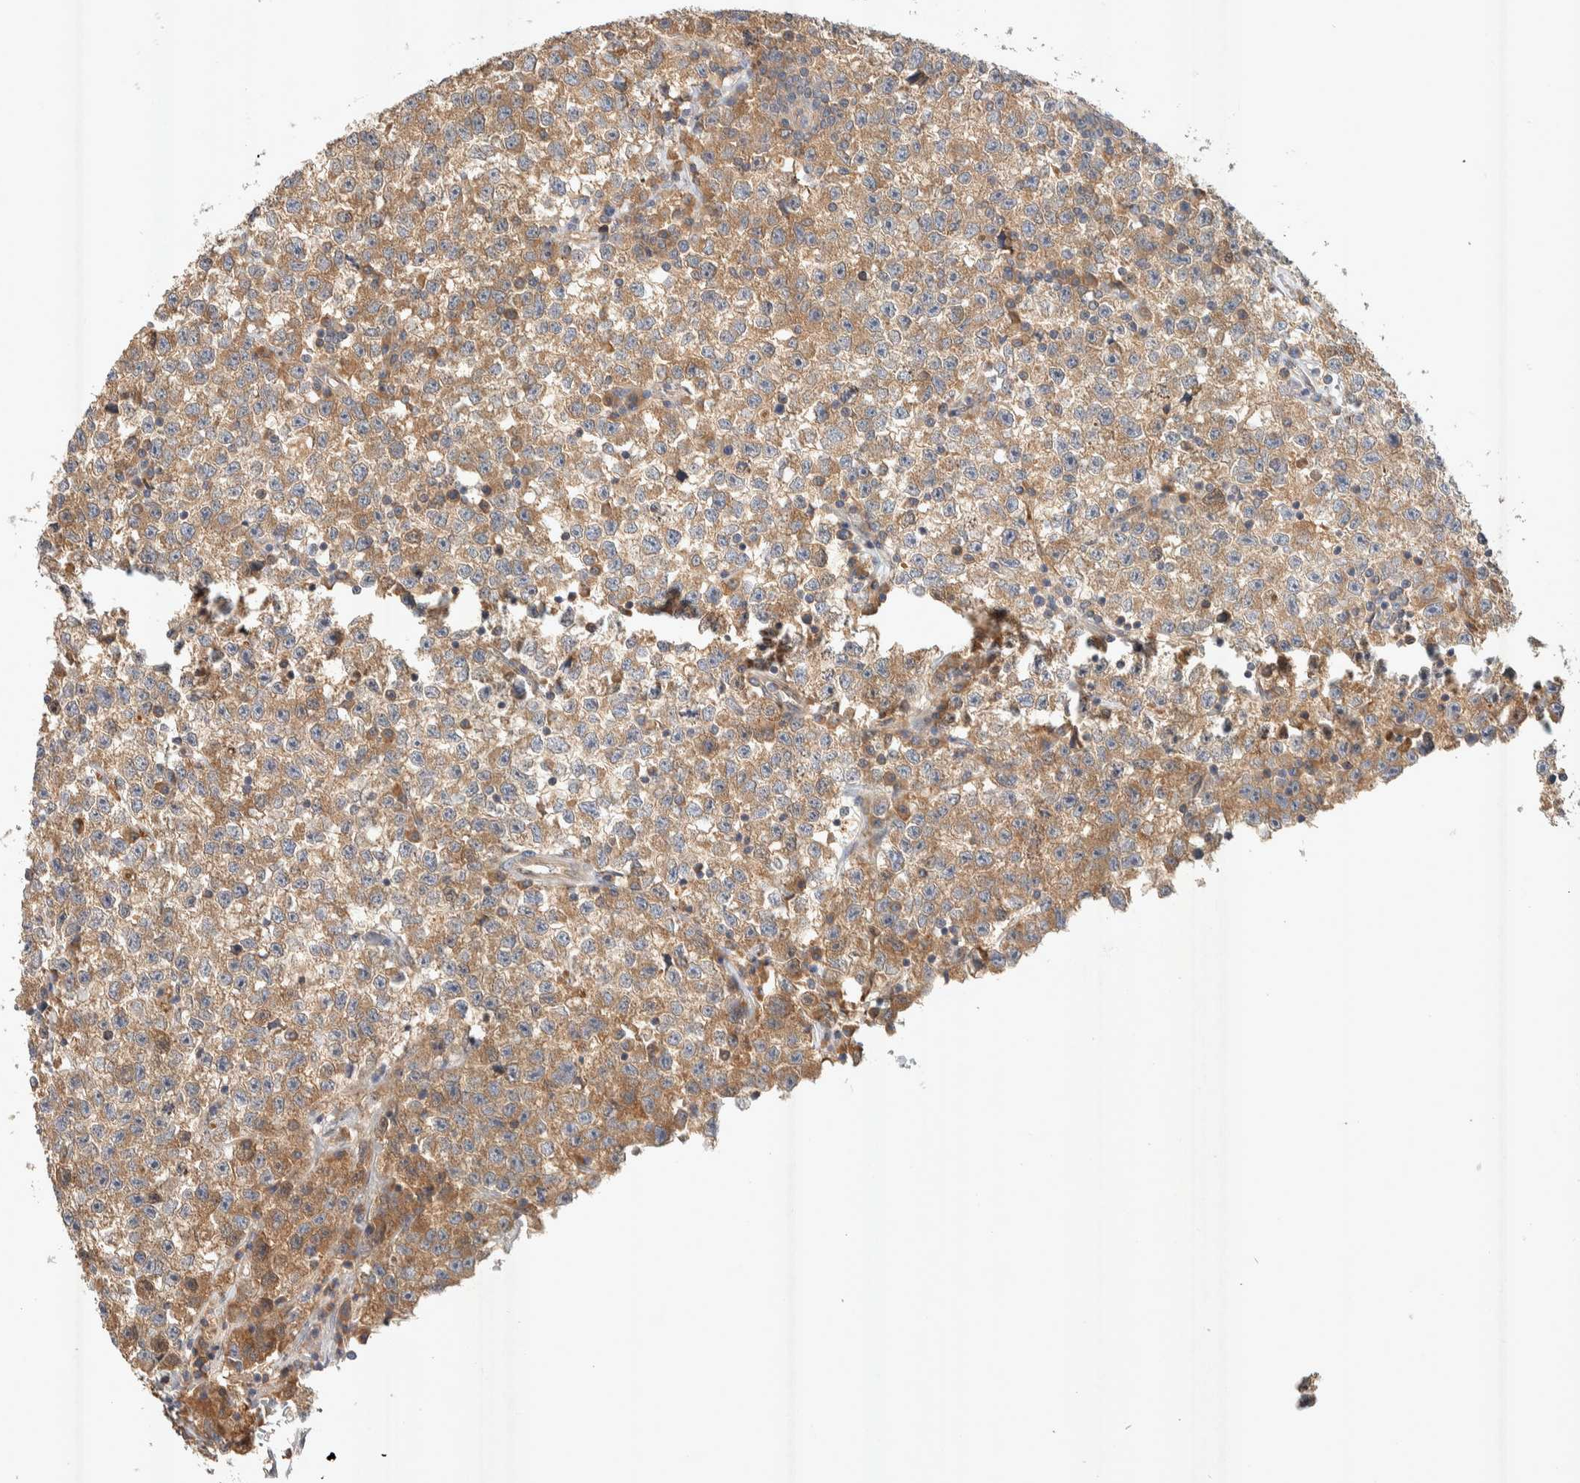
{"staining": {"intensity": "moderate", "quantity": ">75%", "location": "cytoplasmic/membranous"}, "tissue": "testis cancer", "cell_type": "Tumor cells", "image_type": "cancer", "snomed": [{"axis": "morphology", "description": "Seminoma, NOS"}, {"axis": "topography", "description": "Testis"}], "caption": "Immunohistochemical staining of testis cancer (seminoma) demonstrates moderate cytoplasmic/membranous protein positivity in approximately >75% of tumor cells.", "gene": "PXK", "patient": {"sex": "male", "age": 22}}